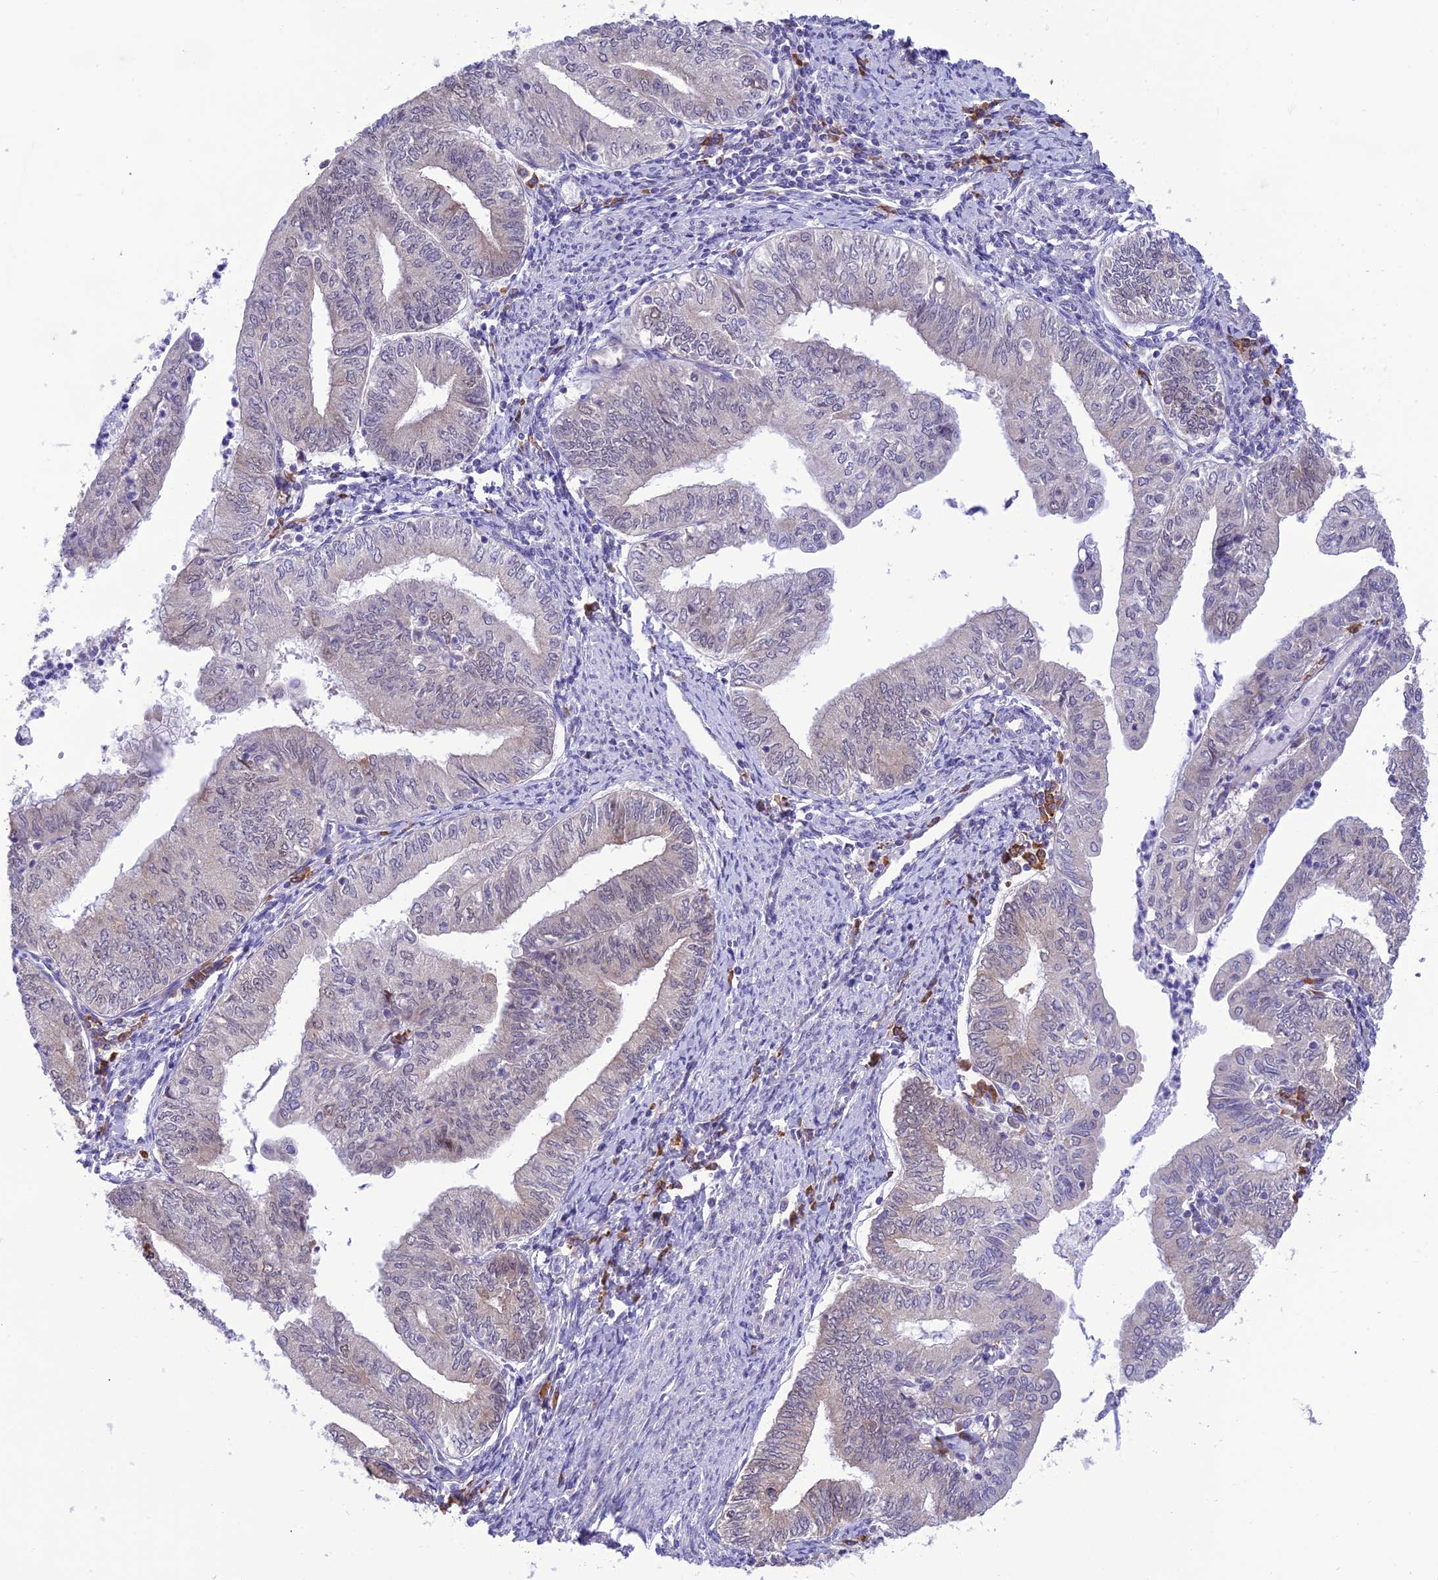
{"staining": {"intensity": "negative", "quantity": "none", "location": "none"}, "tissue": "endometrial cancer", "cell_type": "Tumor cells", "image_type": "cancer", "snomed": [{"axis": "morphology", "description": "Adenocarcinoma, NOS"}, {"axis": "topography", "description": "Endometrium"}], "caption": "This is a image of IHC staining of endometrial adenocarcinoma, which shows no positivity in tumor cells.", "gene": "RNF126", "patient": {"sex": "female", "age": 66}}